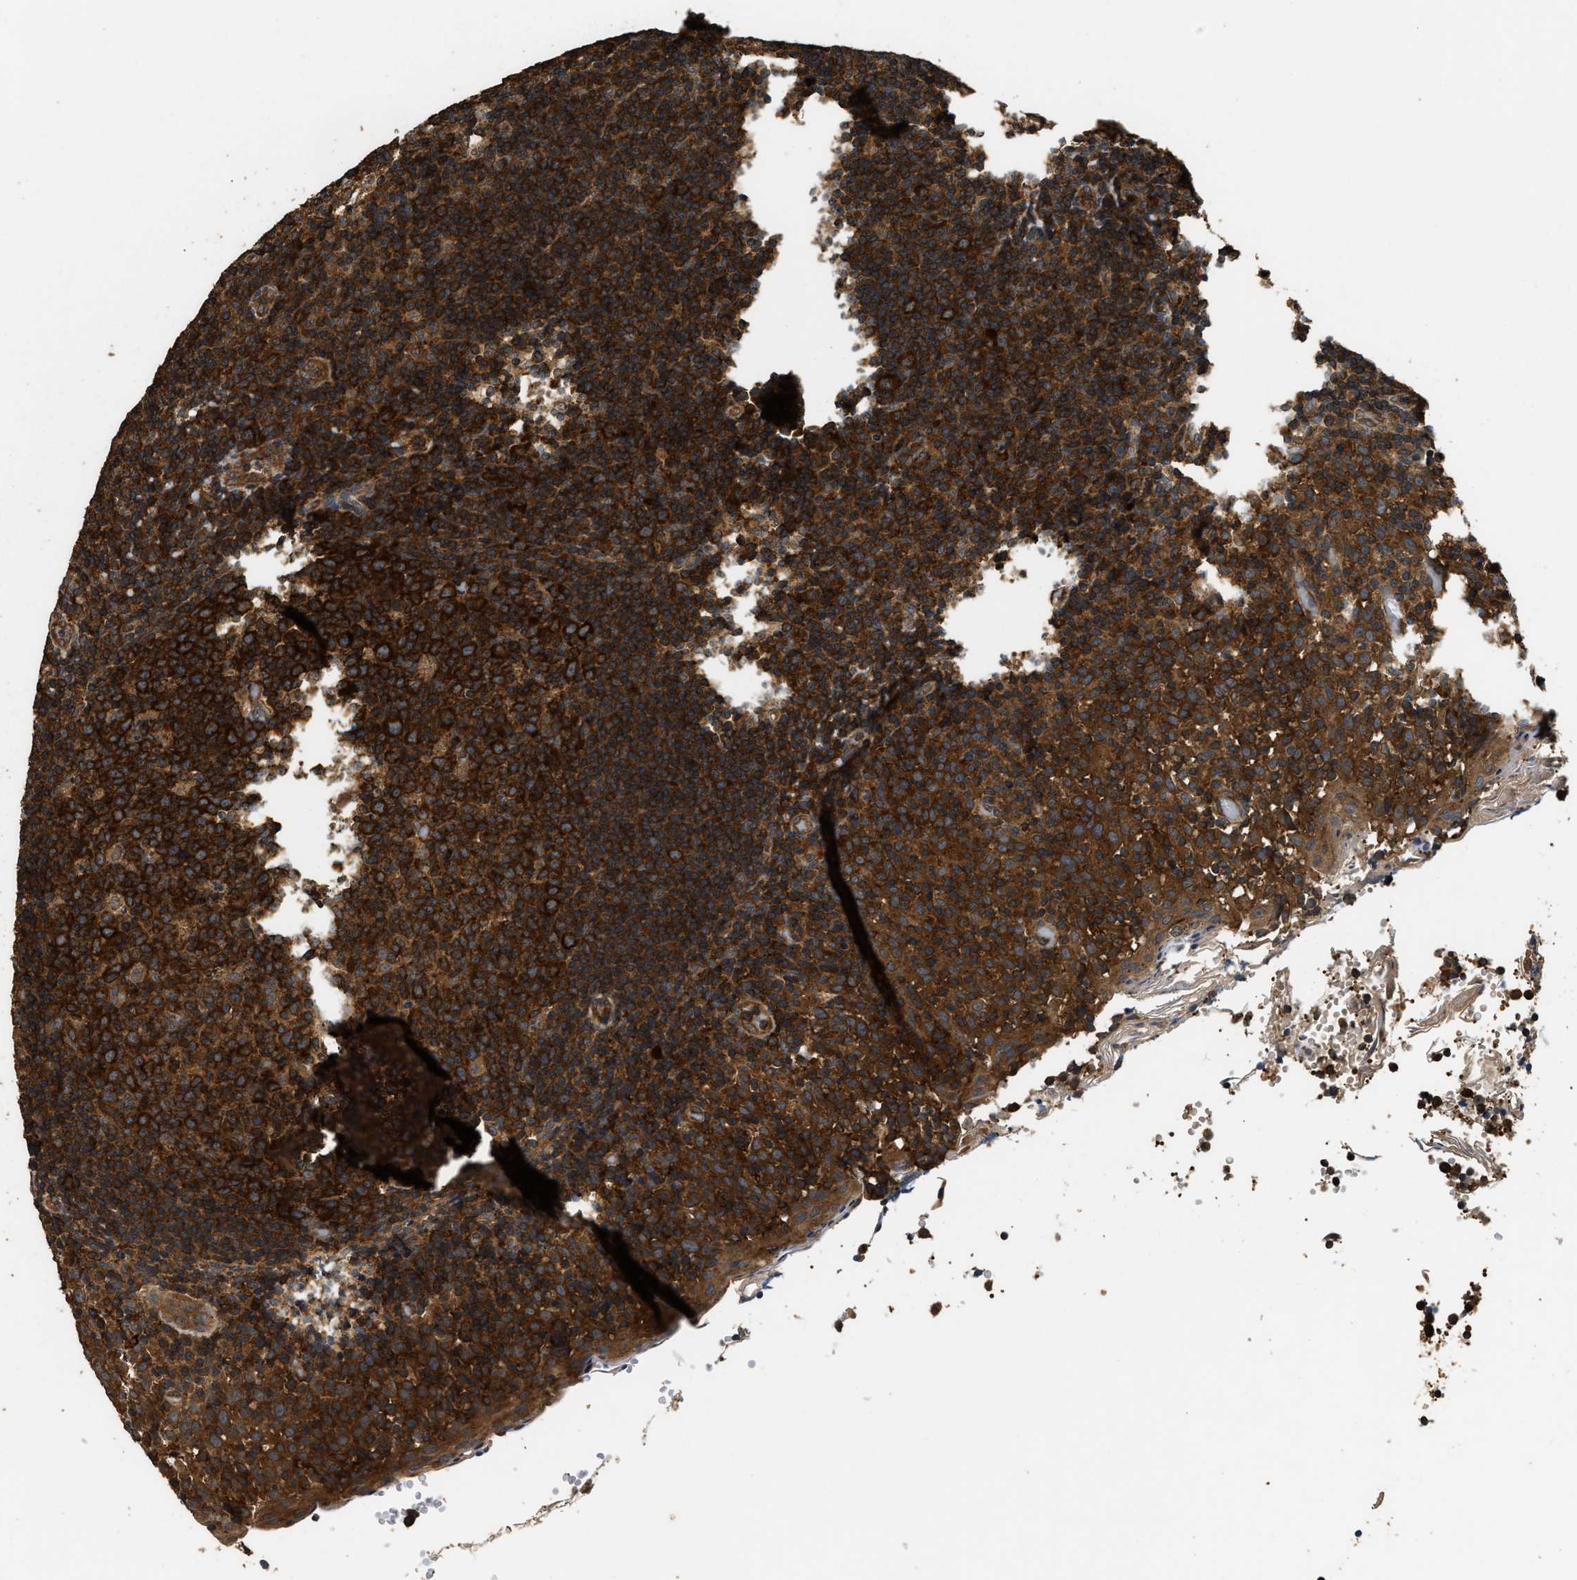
{"staining": {"intensity": "strong", "quantity": ">75%", "location": "cytoplasmic/membranous"}, "tissue": "tonsil", "cell_type": "Germinal center cells", "image_type": "normal", "snomed": [{"axis": "morphology", "description": "Normal tissue, NOS"}, {"axis": "topography", "description": "Tonsil"}], "caption": "Germinal center cells exhibit high levels of strong cytoplasmic/membranous positivity in approximately >75% of cells in unremarkable human tonsil. The protein of interest is shown in brown color, while the nuclei are stained blue.", "gene": "DNAJC2", "patient": {"sex": "female", "age": 19}}